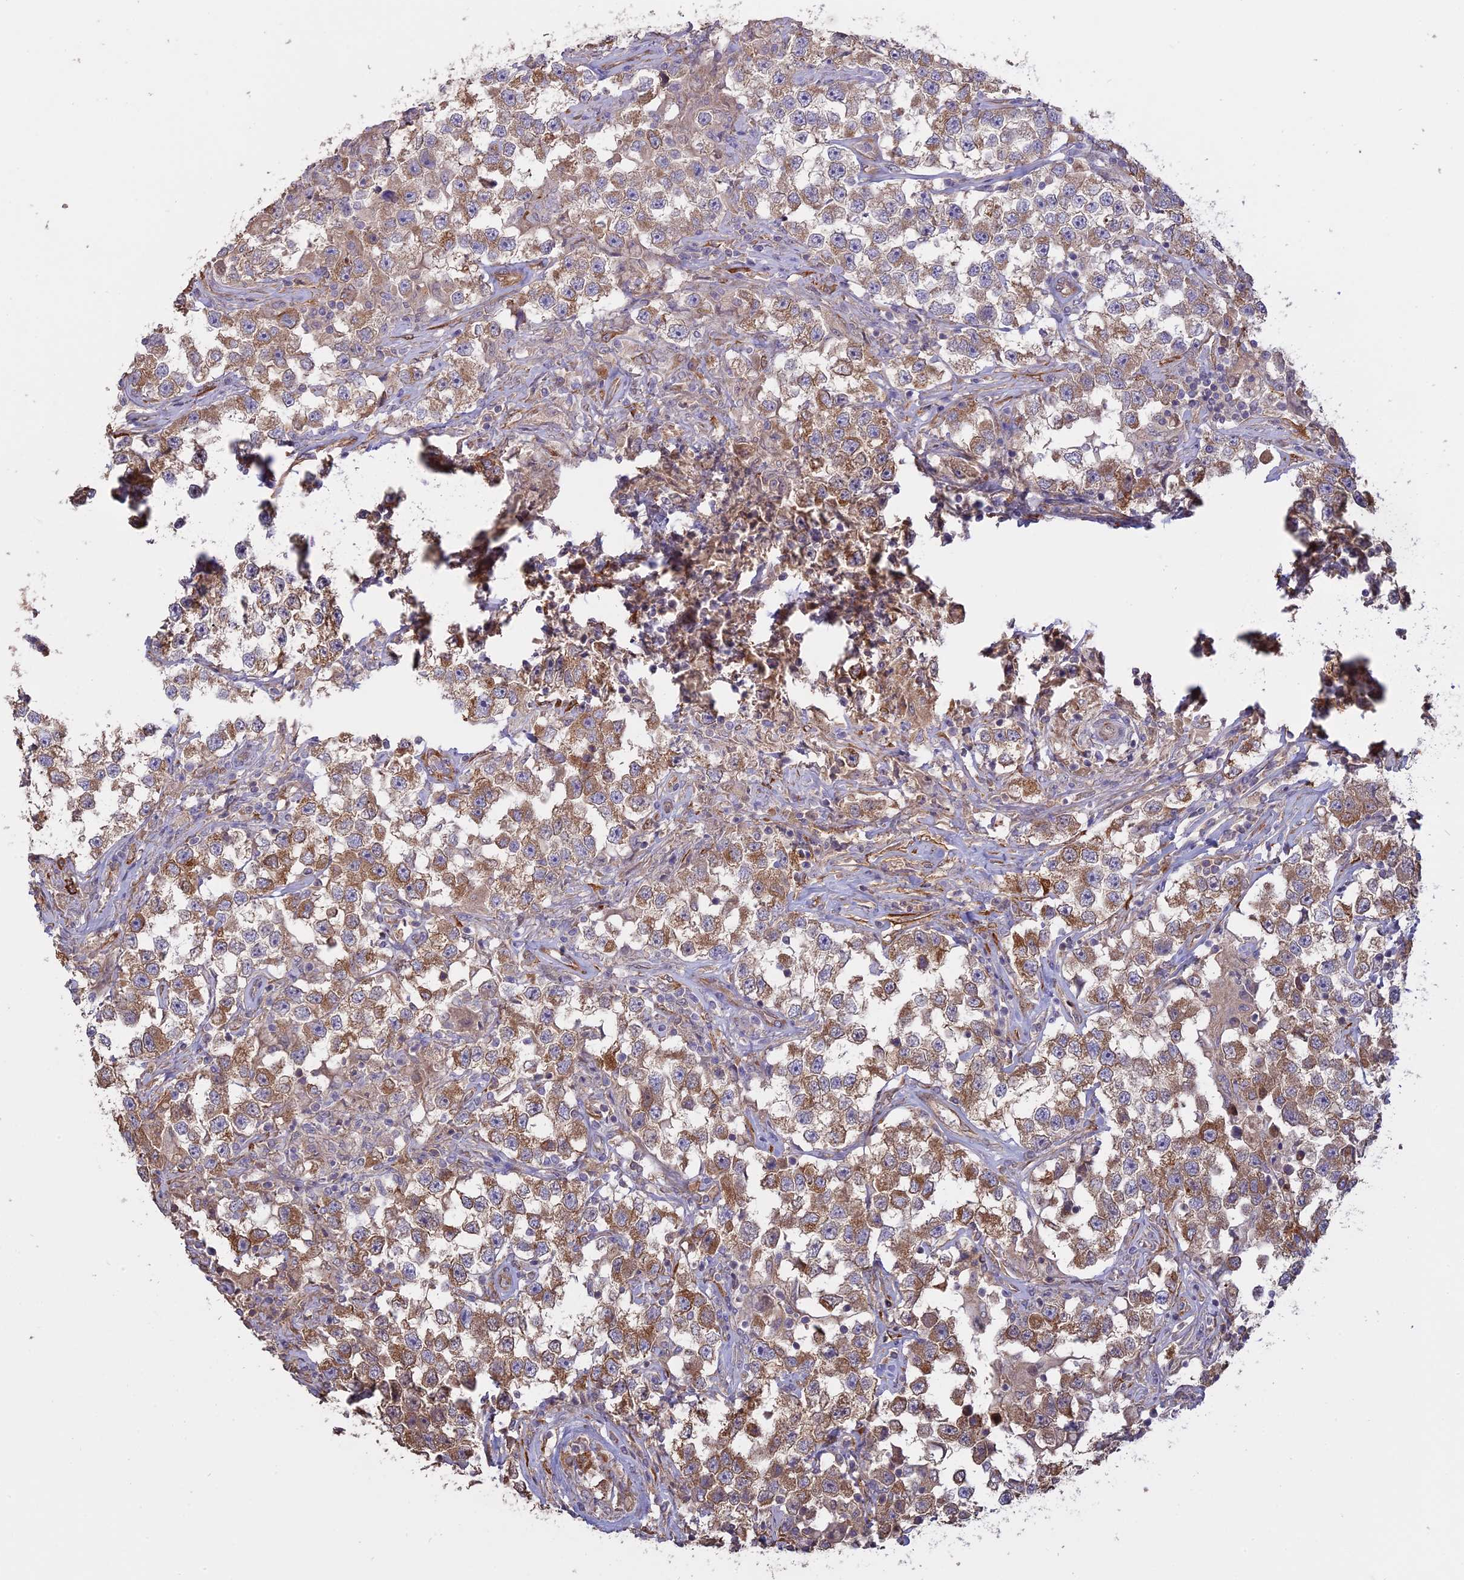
{"staining": {"intensity": "moderate", "quantity": ">75%", "location": "cytoplasmic/membranous"}, "tissue": "testis cancer", "cell_type": "Tumor cells", "image_type": "cancer", "snomed": [{"axis": "morphology", "description": "Seminoma, NOS"}, {"axis": "topography", "description": "Testis"}], "caption": "Human testis cancer stained with a brown dye exhibits moderate cytoplasmic/membranous positive expression in about >75% of tumor cells.", "gene": "PPIC", "patient": {"sex": "male", "age": 46}}